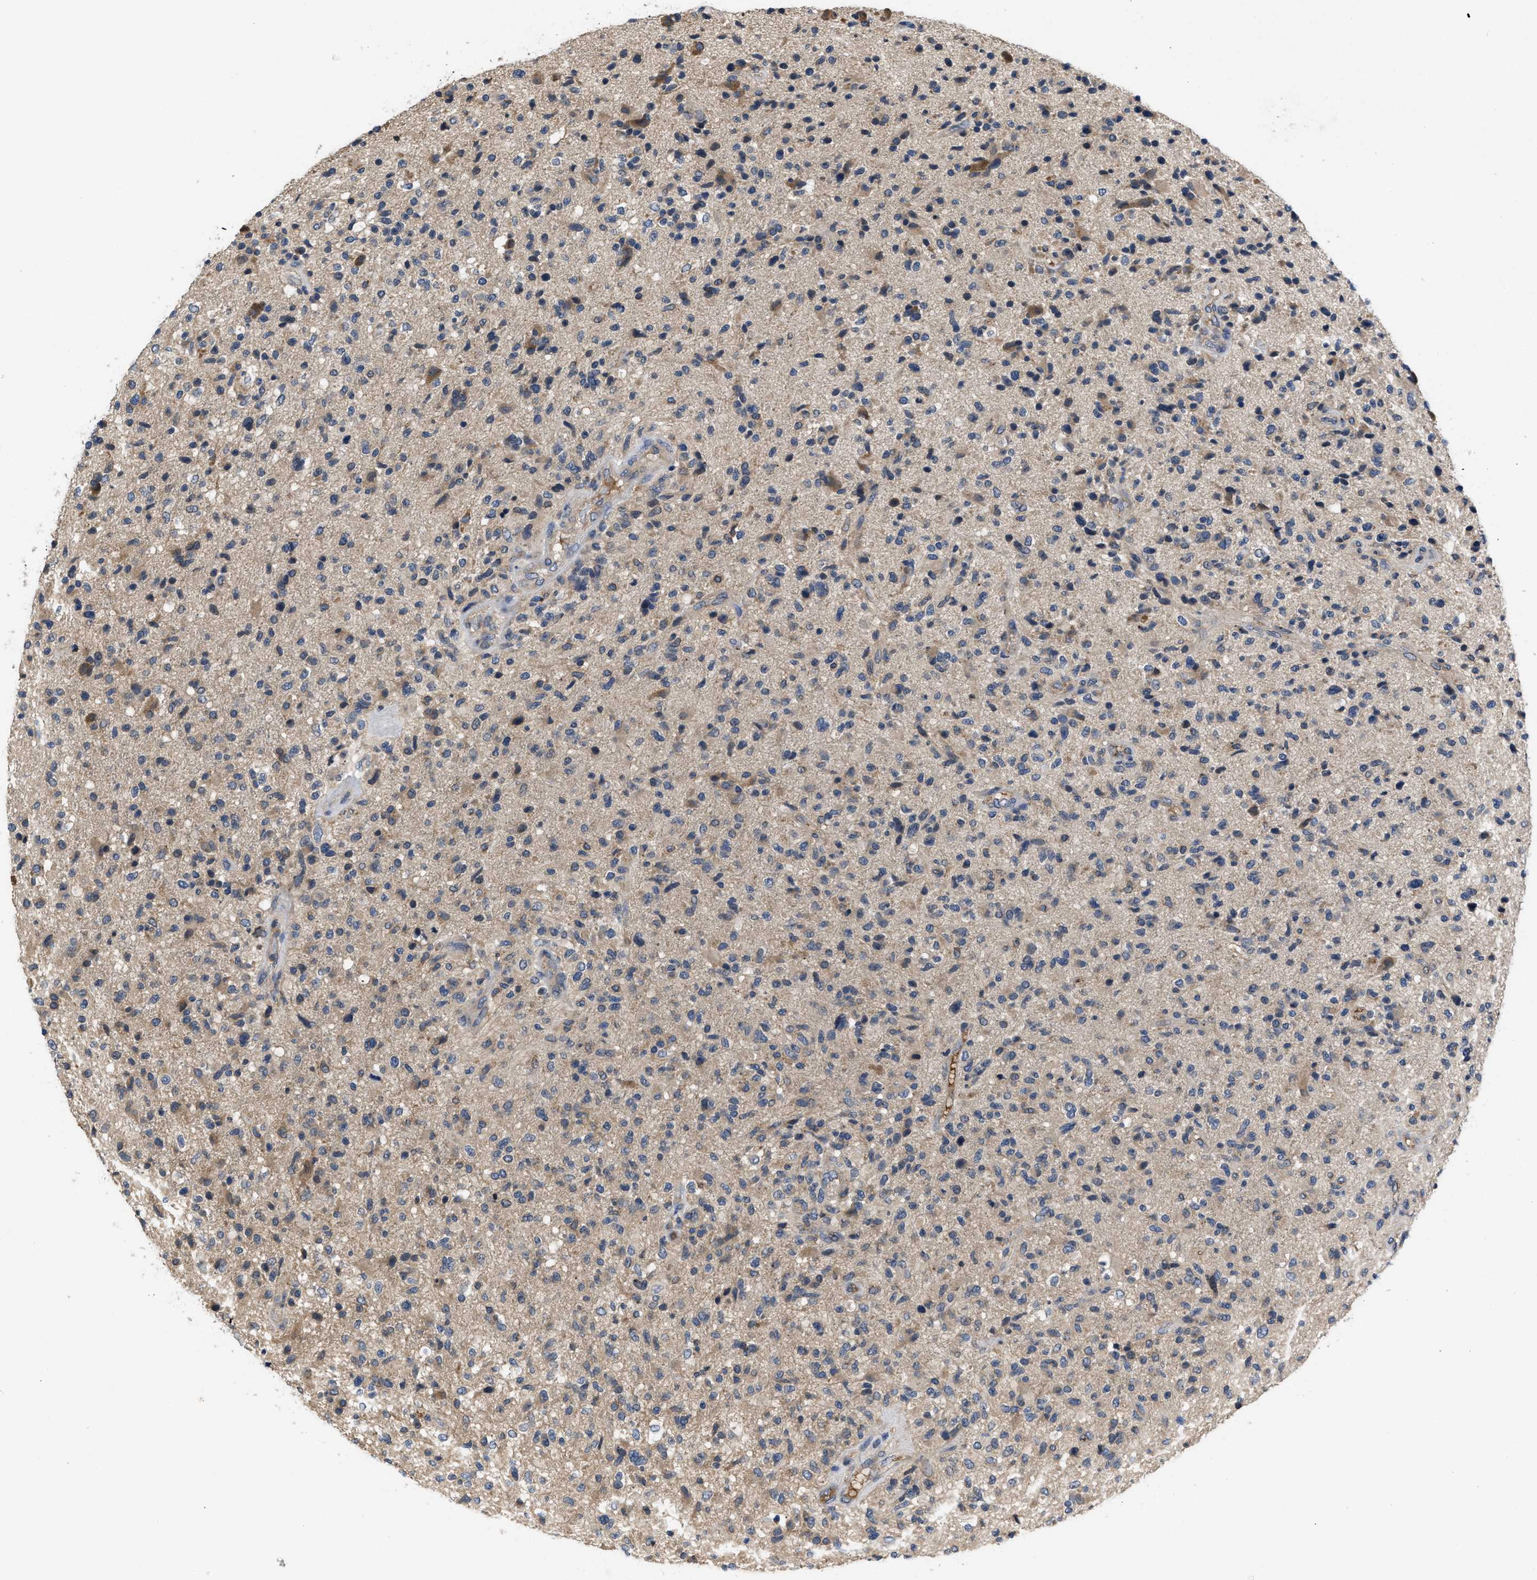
{"staining": {"intensity": "moderate", "quantity": "25%-75%", "location": "cytoplasmic/membranous"}, "tissue": "glioma", "cell_type": "Tumor cells", "image_type": "cancer", "snomed": [{"axis": "morphology", "description": "Glioma, malignant, High grade"}, {"axis": "topography", "description": "Brain"}], "caption": "High-magnification brightfield microscopy of glioma stained with DAB (brown) and counterstained with hematoxylin (blue). tumor cells exhibit moderate cytoplasmic/membranous staining is identified in approximately25%-75% of cells.", "gene": "VPS4A", "patient": {"sex": "male", "age": 72}}